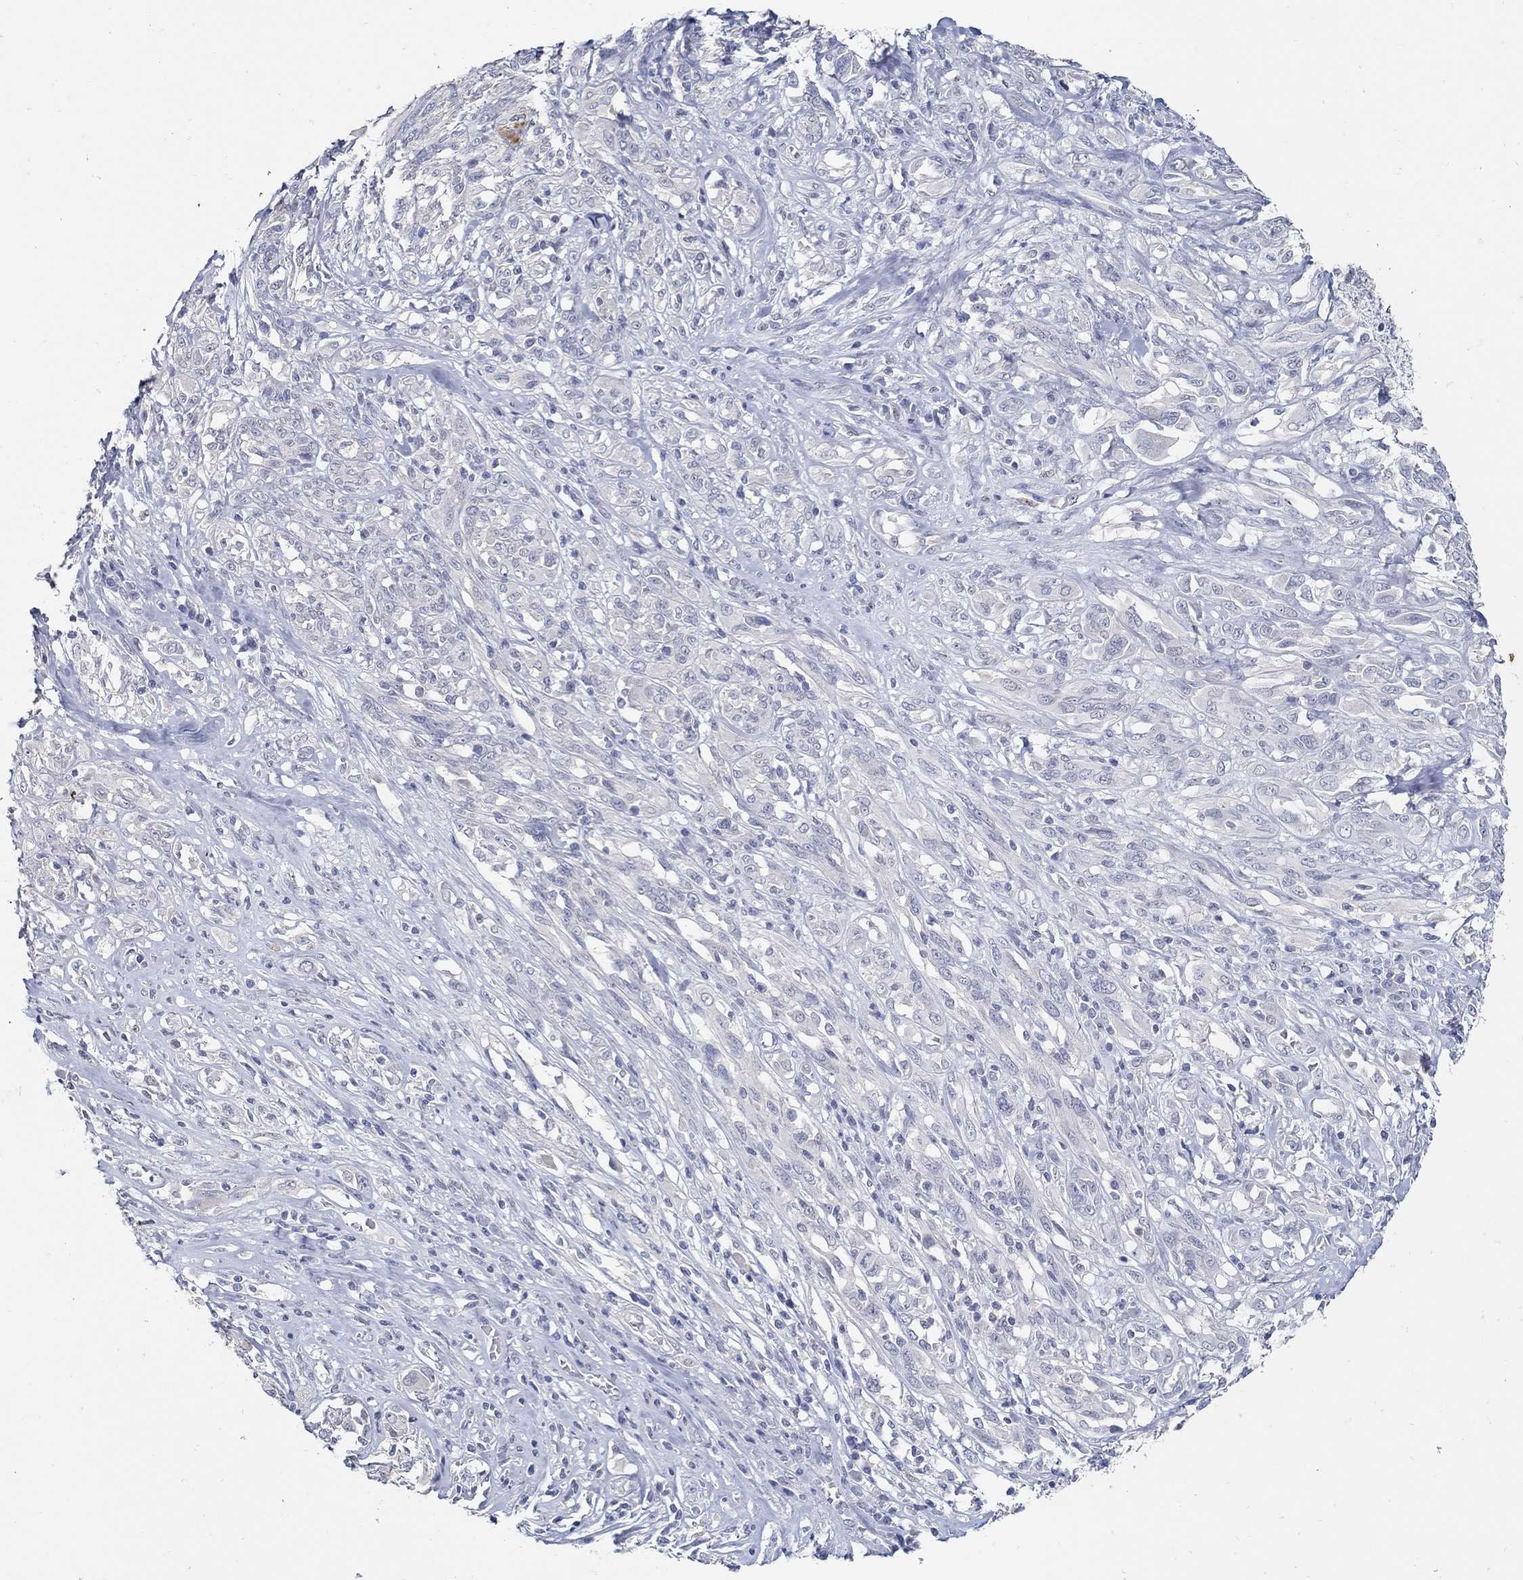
{"staining": {"intensity": "negative", "quantity": "none", "location": "none"}, "tissue": "melanoma", "cell_type": "Tumor cells", "image_type": "cancer", "snomed": [{"axis": "morphology", "description": "Malignant melanoma, NOS"}, {"axis": "topography", "description": "Skin"}], "caption": "Image shows no protein staining in tumor cells of melanoma tissue.", "gene": "USP29", "patient": {"sex": "female", "age": 91}}